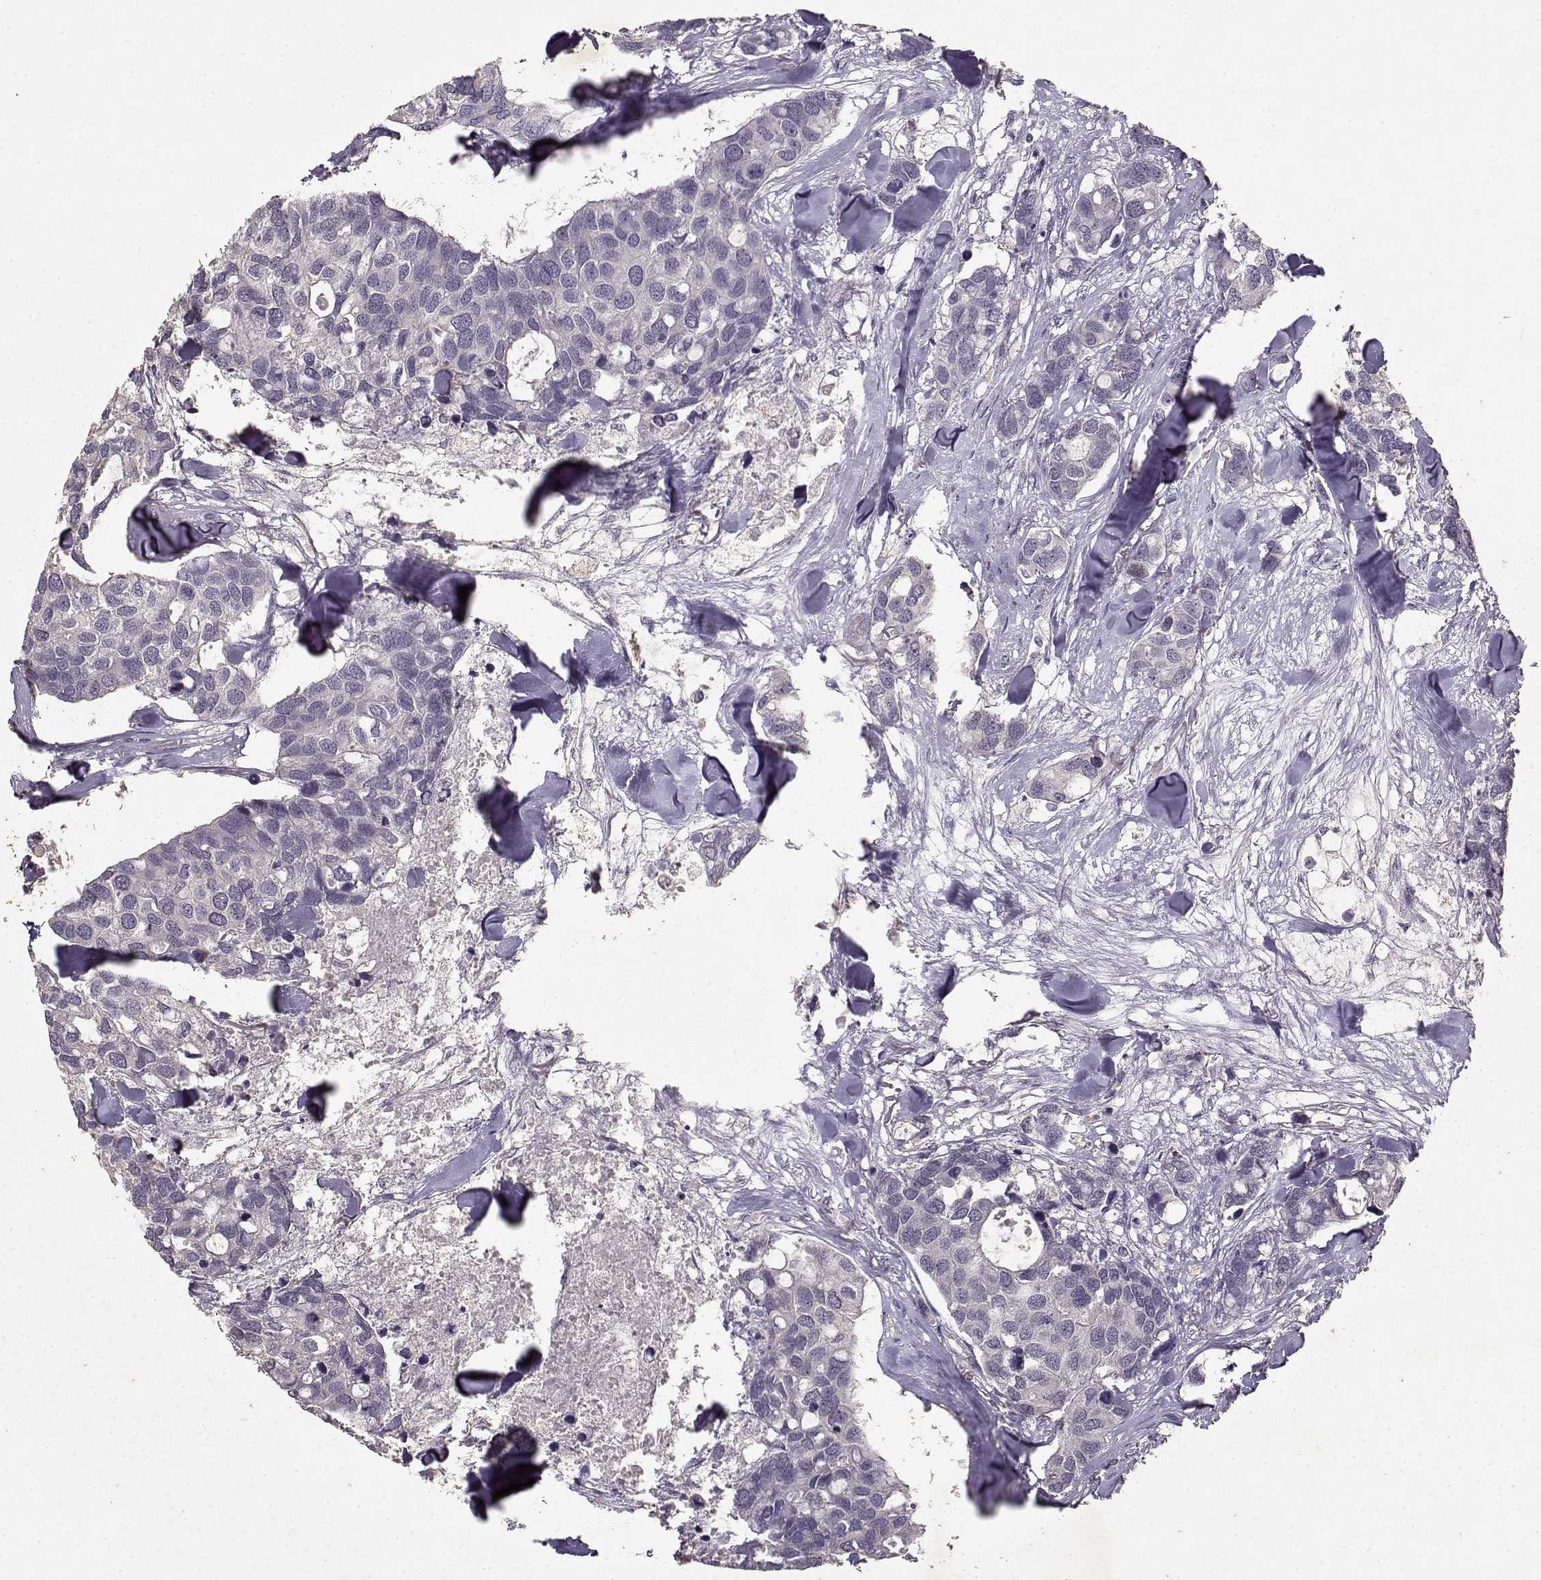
{"staining": {"intensity": "negative", "quantity": "none", "location": "none"}, "tissue": "breast cancer", "cell_type": "Tumor cells", "image_type": "cancer", "snomed": [{"axis": "morphology", "description": "Duct carcinoma"}, {"axis": "topography", "description": "Breast"}], "caption": "Histopathology image shows no protein expression in tumor cells of breast infiltrating ductal carcinoma tissue. Brightfield microscopy of immunohistochemistry stained with DAB (brown) and hematoxylin (blue), captured at high magnification.", "gene": "UROC1", "patient": {"sex": "female", "age": 83}}